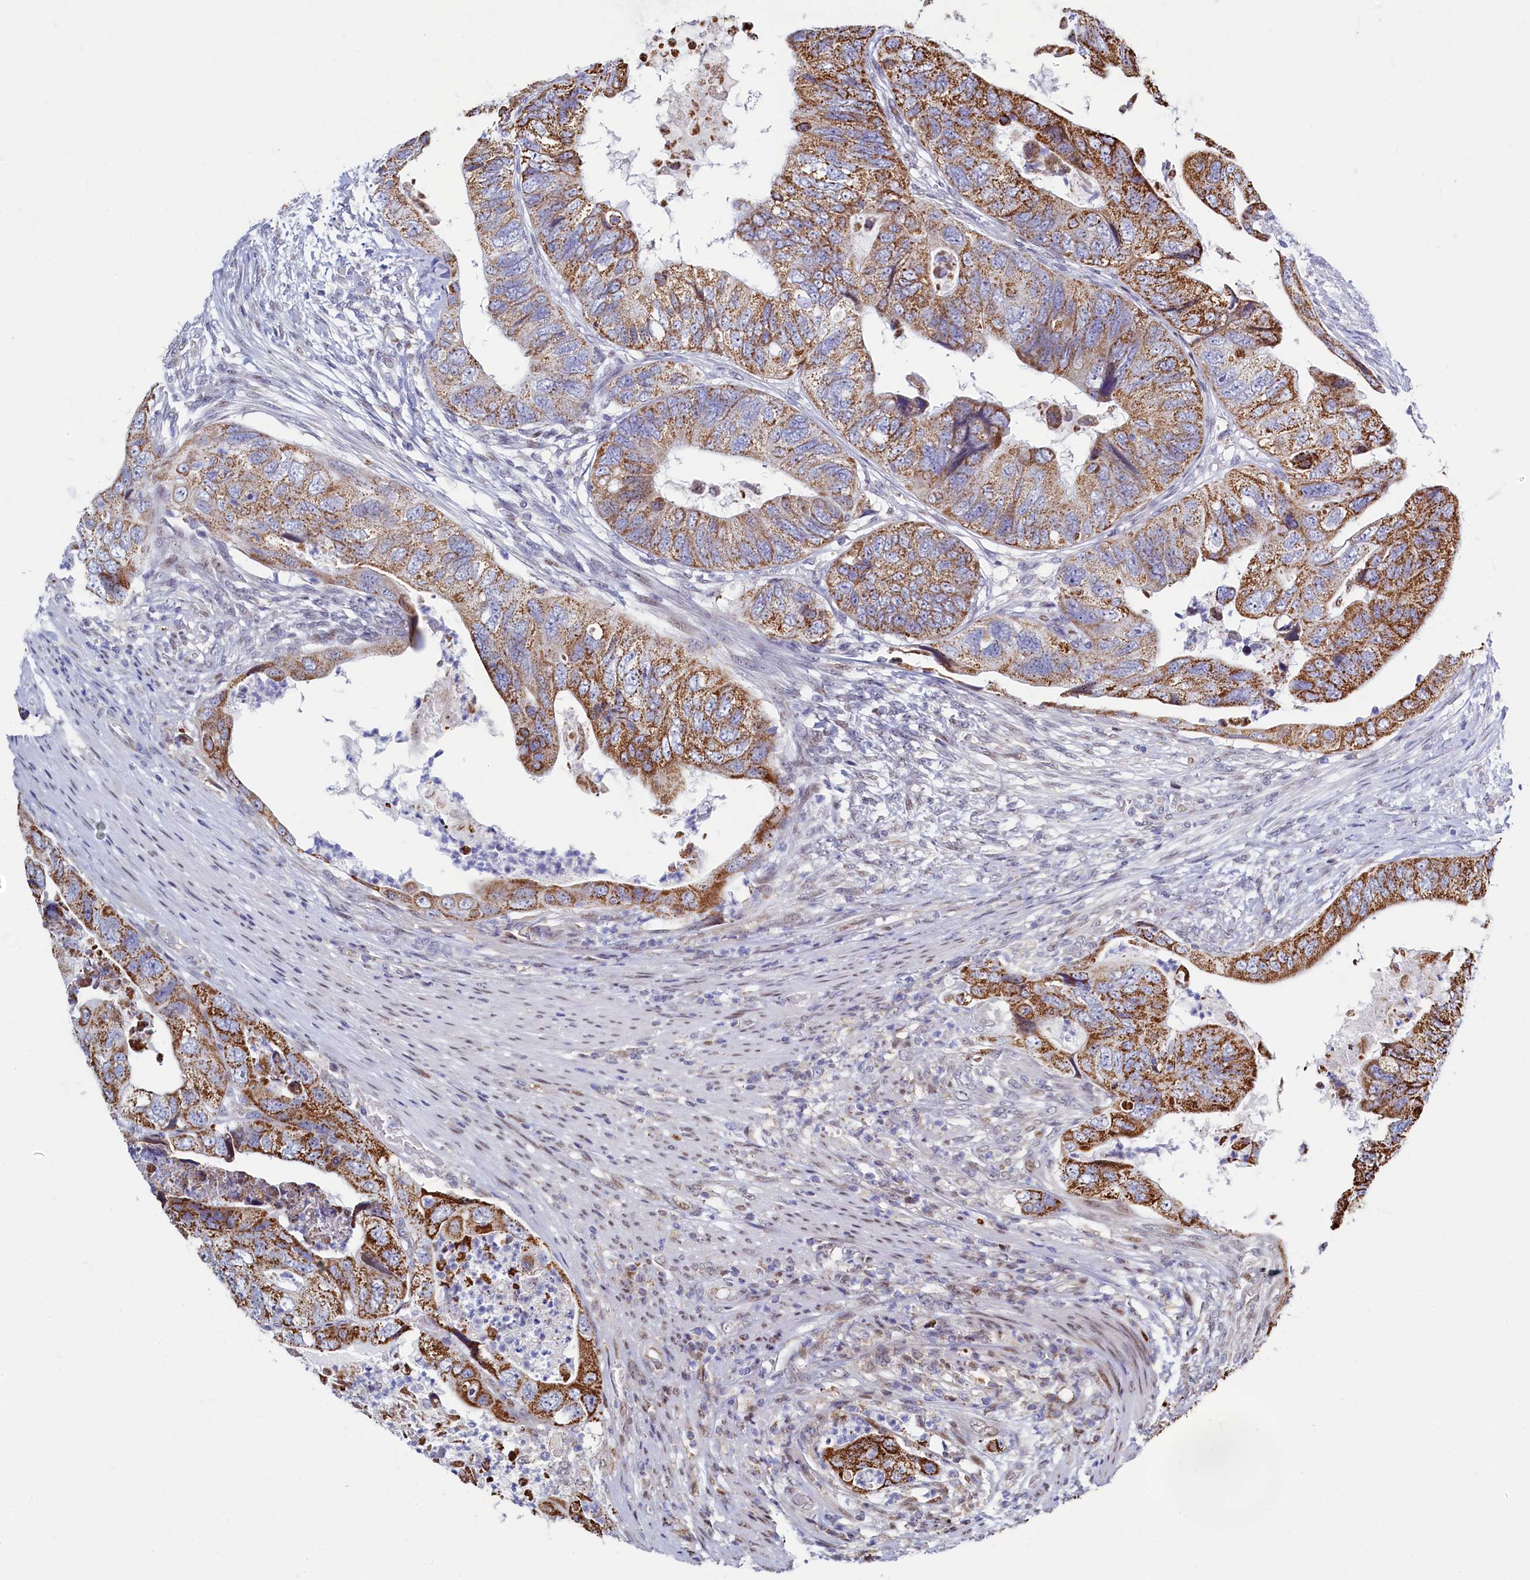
{"staining": {"intensity": "moderate", "quantity": ">75%", "location": "cytoplasmic/membranous"}, "tissue": "colorectal cancer", "cell_type": "Tumor cells", "image_type": "cancer", "snomed": [{"axis": "morphology", "description": "Adenocarcinoma, NOS"}, {"axis": "topography", "description": "Rectum"}], "caption": "Immunohistochemical staining of human adenocarcinoma (colorectal) reveals medium levels of moderate cytoplasmic/membranous protein expression in about >75% of tumor cells. The protein is shown in brown color, while the nuclei are stained blue.", "gene": "HDGFL3", "patient": {"sex": "male", "age": 63}}